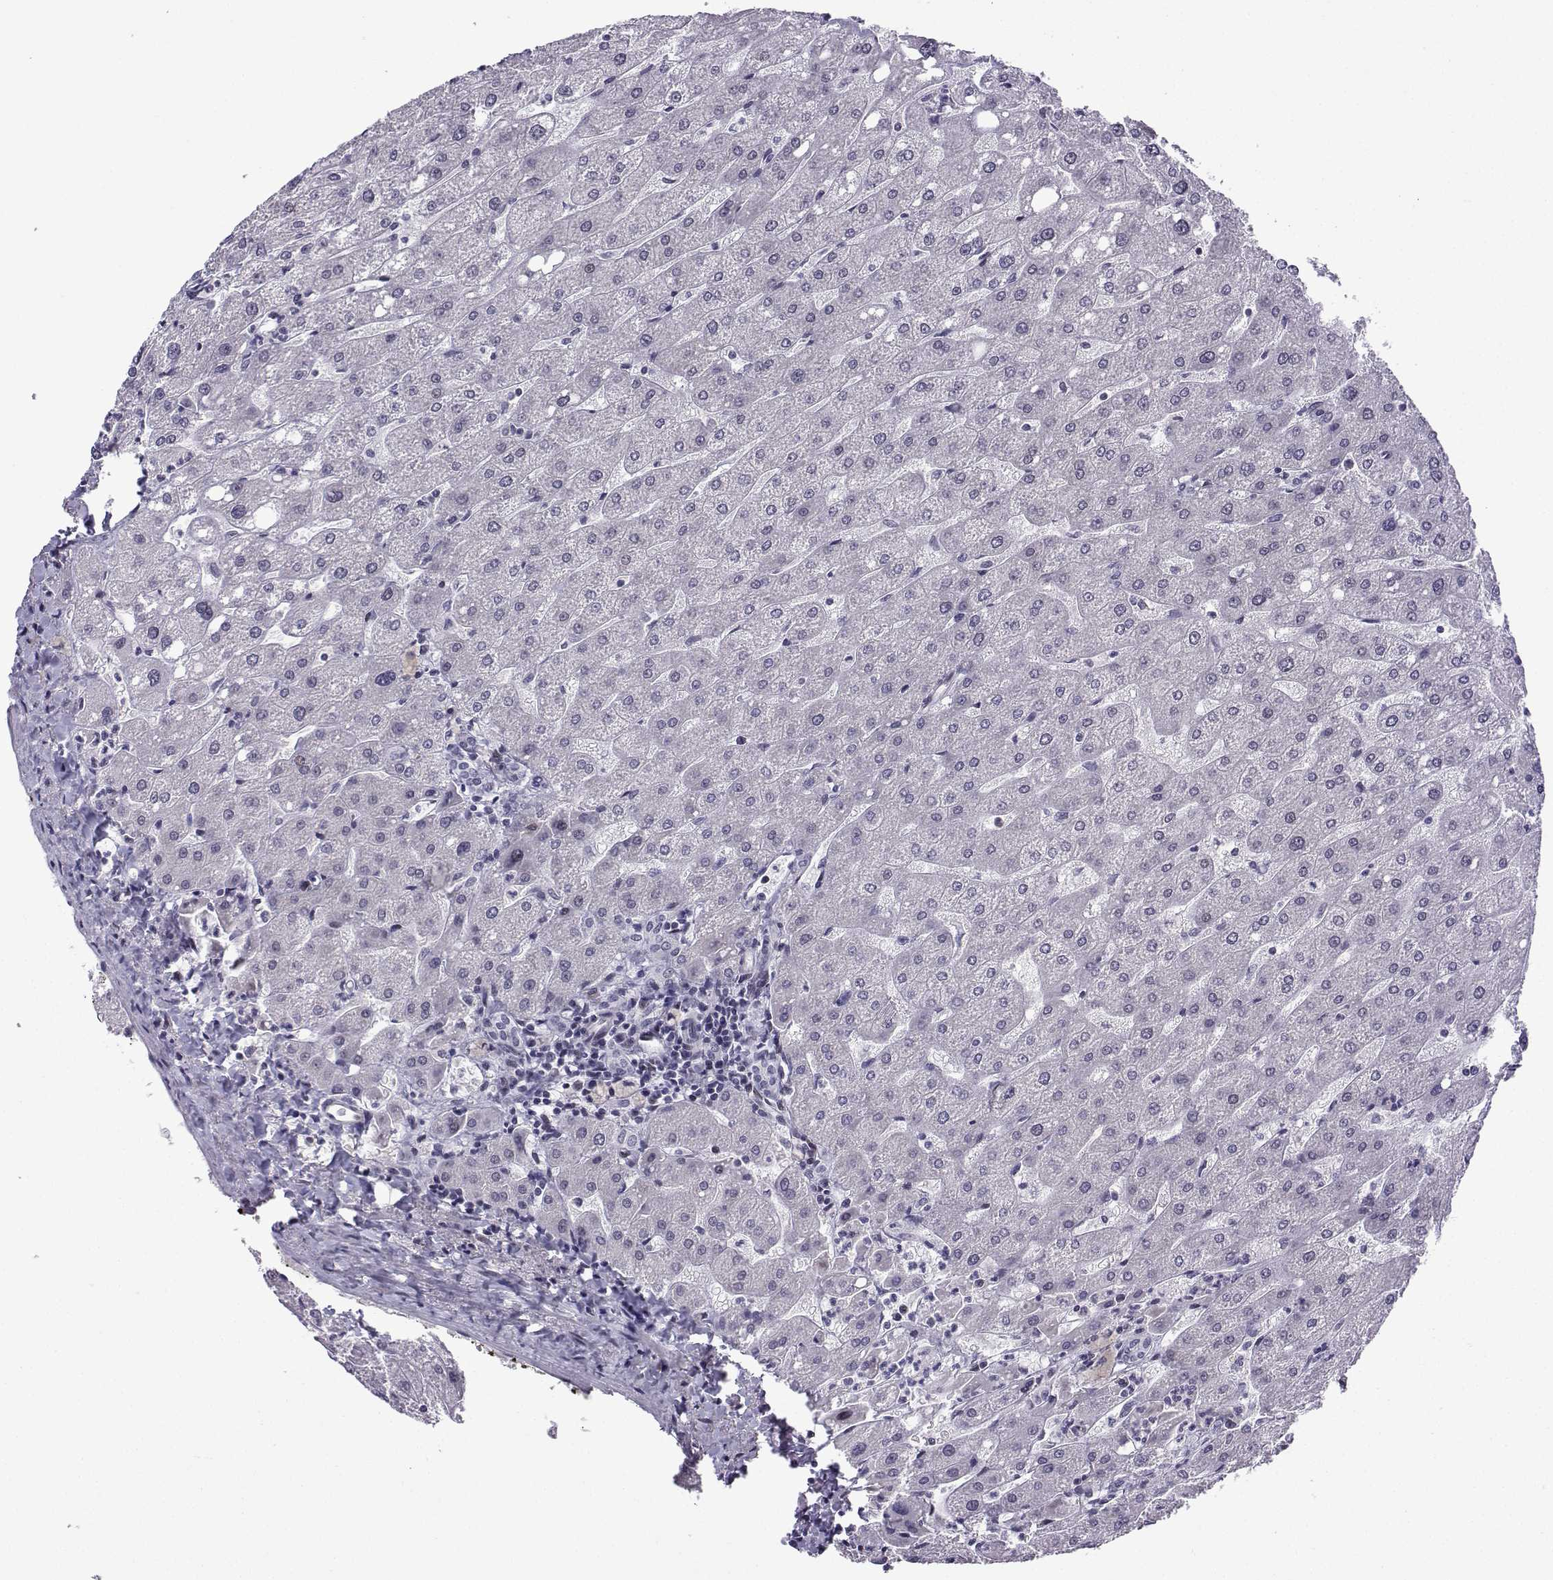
{"staining": {"intensity": "negative", "quantity": "none", "location": "none"}, "tissue": "liver", "cell_type": "Cholangiocytes", "image_type": "normal", "snomed": [{"axis": "morphology", "description": "Normal tissue, NOS"}, {"axis": "topography", "description": "Liver"}], "caption": "The micrograph displays no staining of cholangiocytes in unremarkable liver.", "gene": "FGF3", "patient": {"sex": "male", "age": 67}}